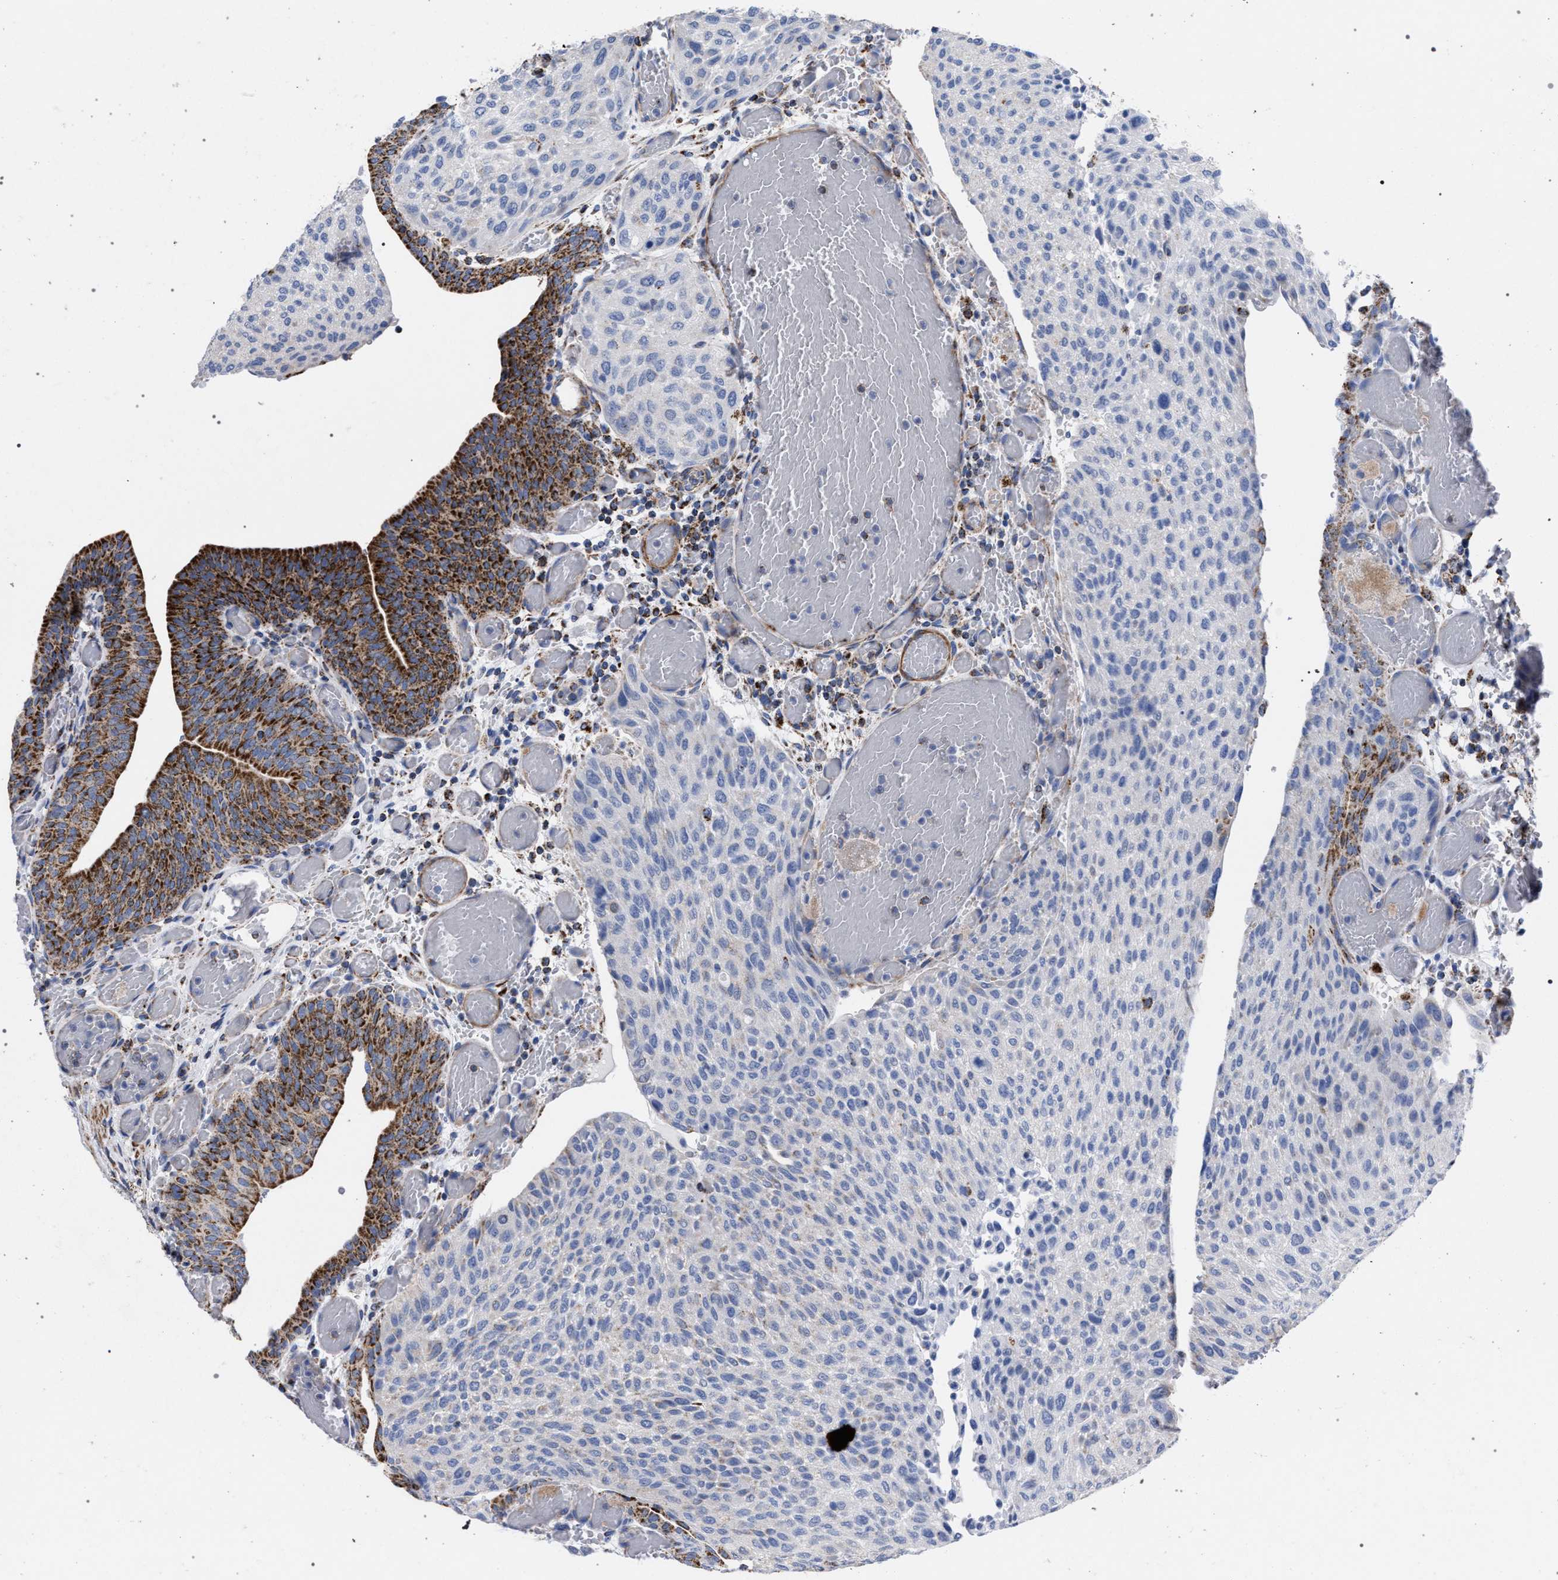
{"staining": {"intensity": "strong", "quantity": "25%-75%", "location": "cytoplasmic/membranous"}, "tissue": "urothelial cancer", "cell_type": "Tumor cells", "image_type": "cancer", "snomed": [{"axis": "morphology", "description": "Urothelial carcinoma, Low grade"}, {"axis": "morphology", "description": "Urothelial carcinoma, High grade"}, {"axis": "topography", "description": "Urinary bladder"}], "caption": "IHC micrograph of neoplastic tissue: urothelial cancer stained using IHC demonstrates high levels of strong protein expression localized specifically in the cytoplasmic/membranous of tumor cells, appearing as a cytoplasmic/membranous brown color.", "gene": "ACADS", "patient": {"sex": "male", "age": 35}}